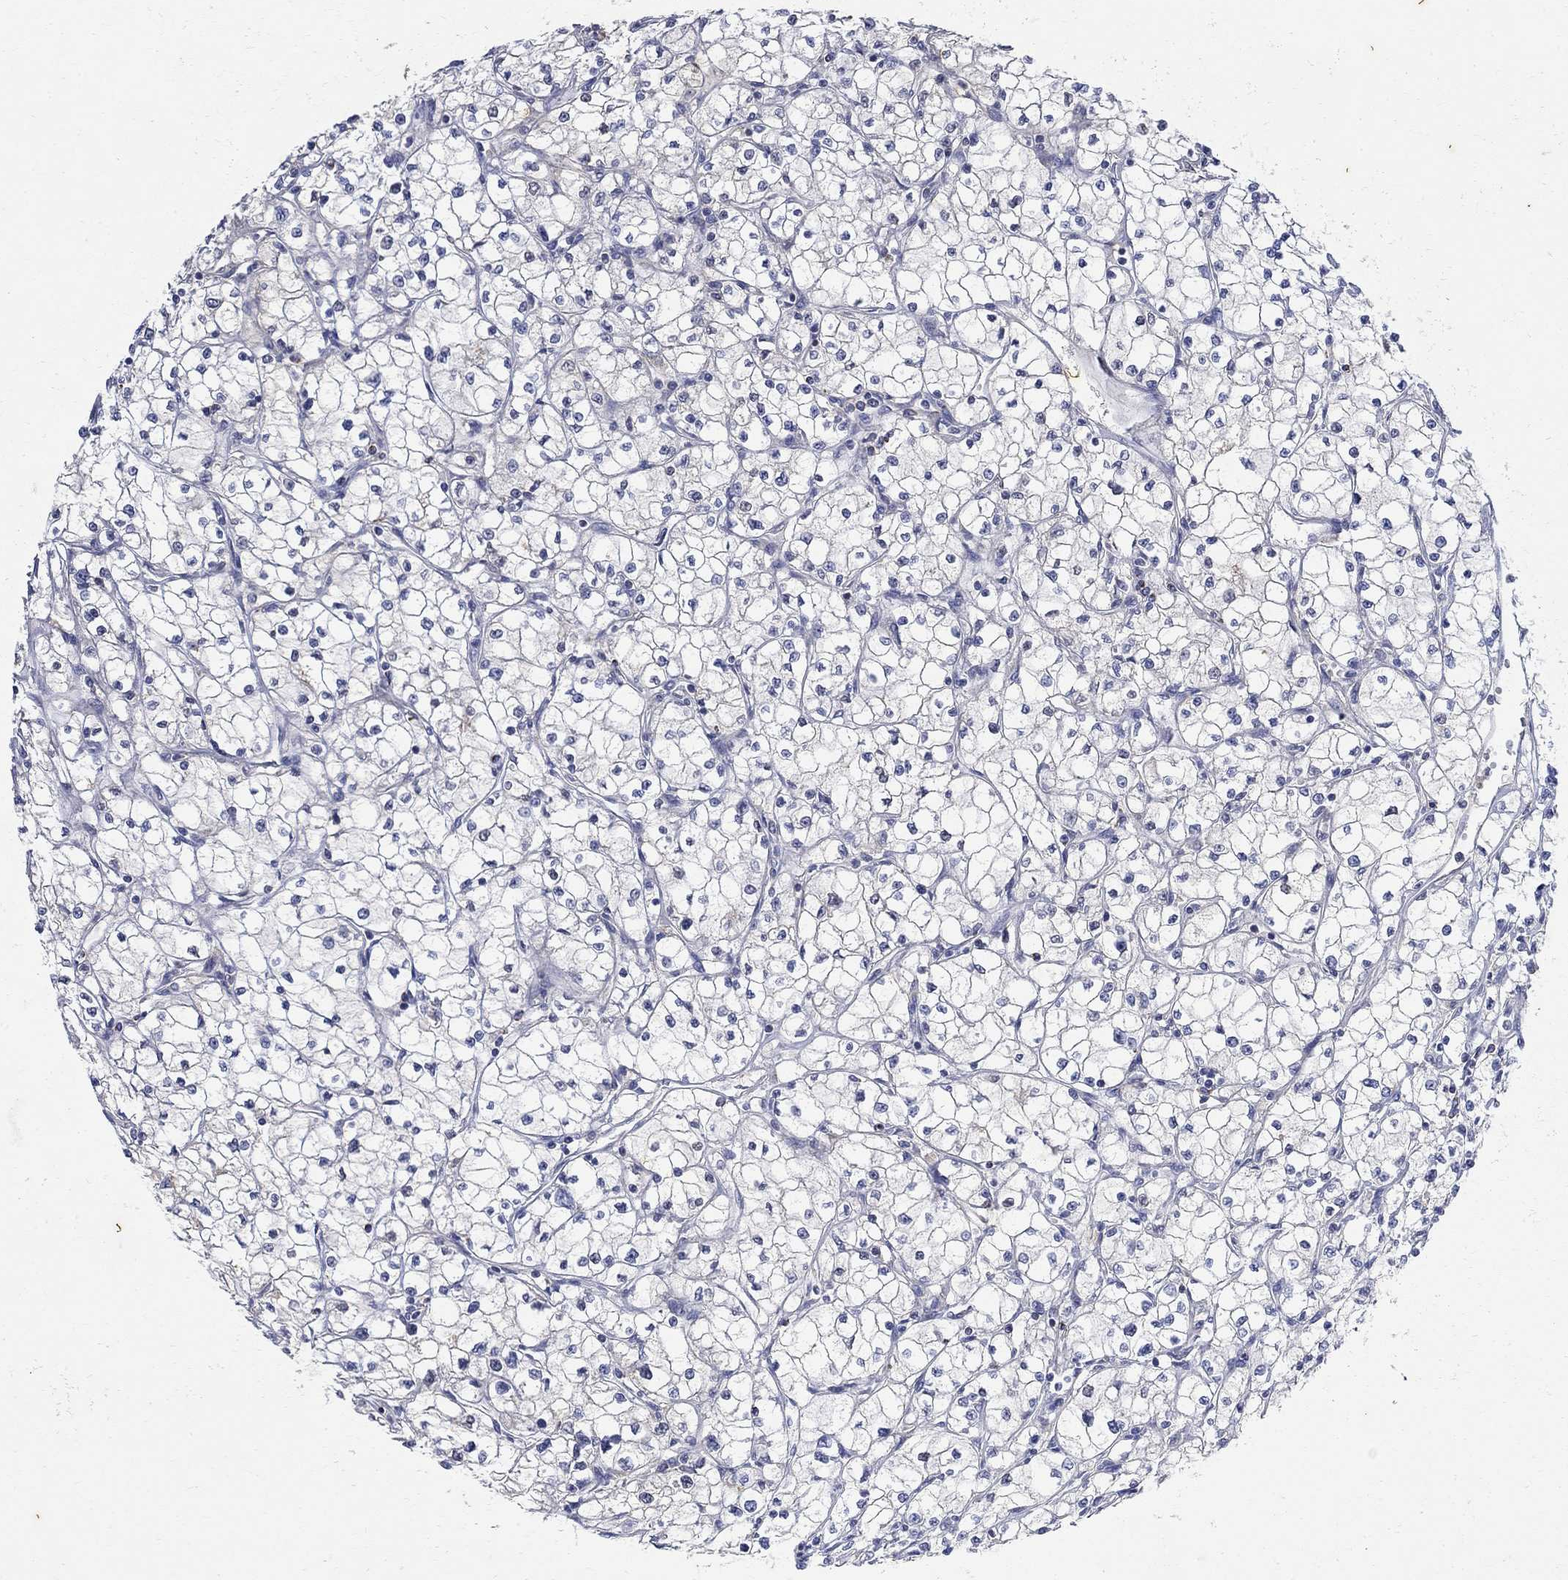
{"staining": {"intensity": "negative", "quantity": "none", "location": "none"}, "tissue": "renal cancer", "cell_type": "Tumor cells", "image_type": "cancer", "snomed": [{"axis": "morphology", "description": "Adenocarcinoma, NOS"}, {"axis": "topography", "description": "Kidney"}], "caption": "Immunohistochemical staining of human renal cancer demonstrates no significant expression in tumor cells.", "gene": "FNDC5", "patient": {"sex": "male", "age": 67}}